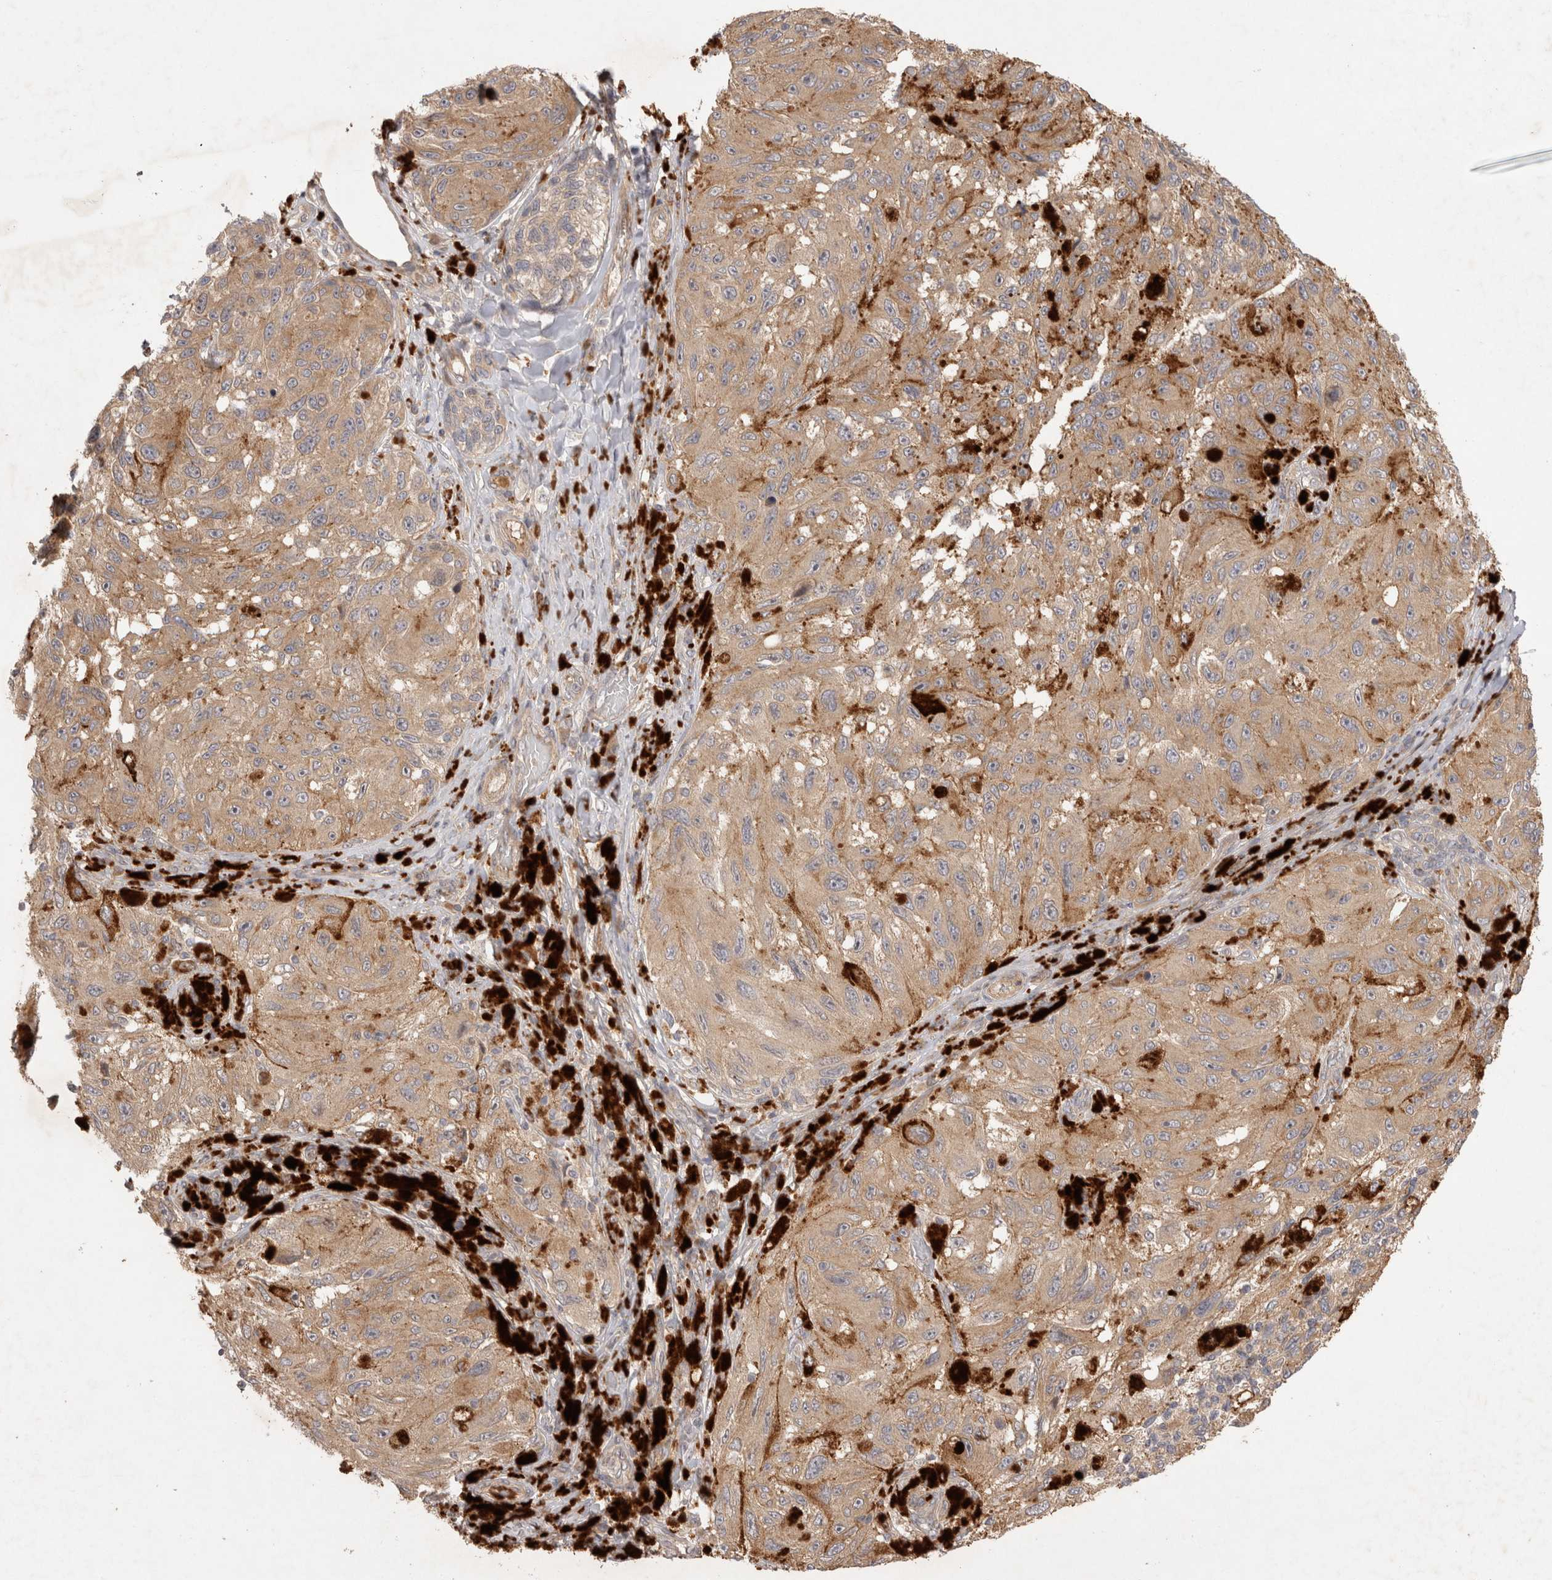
{"staining": {"intensity": "weak", "quantity": "25%-75%", "location": "cytoplasmic/membranous"}, "tissue": "melanoma", "cell_type": "Tumor cells", "image_type": "cancer", "snomed": [{"axis": "morphology", "description": "Malignant melanoma, NOS"}, {"axis": "topography", "description": "Skin"}], "caption": "Malignant melanoma was stained to show a protein in brown. There is low levels of weak cytoplasmic/membranous expression in about 25%-75% of tumor cells. Immunohistochemistry stains the protein in brown and the nuclei are stained blue.", "gene": "PPP1R42", "patient": {"sex": "female", "age": 73}}